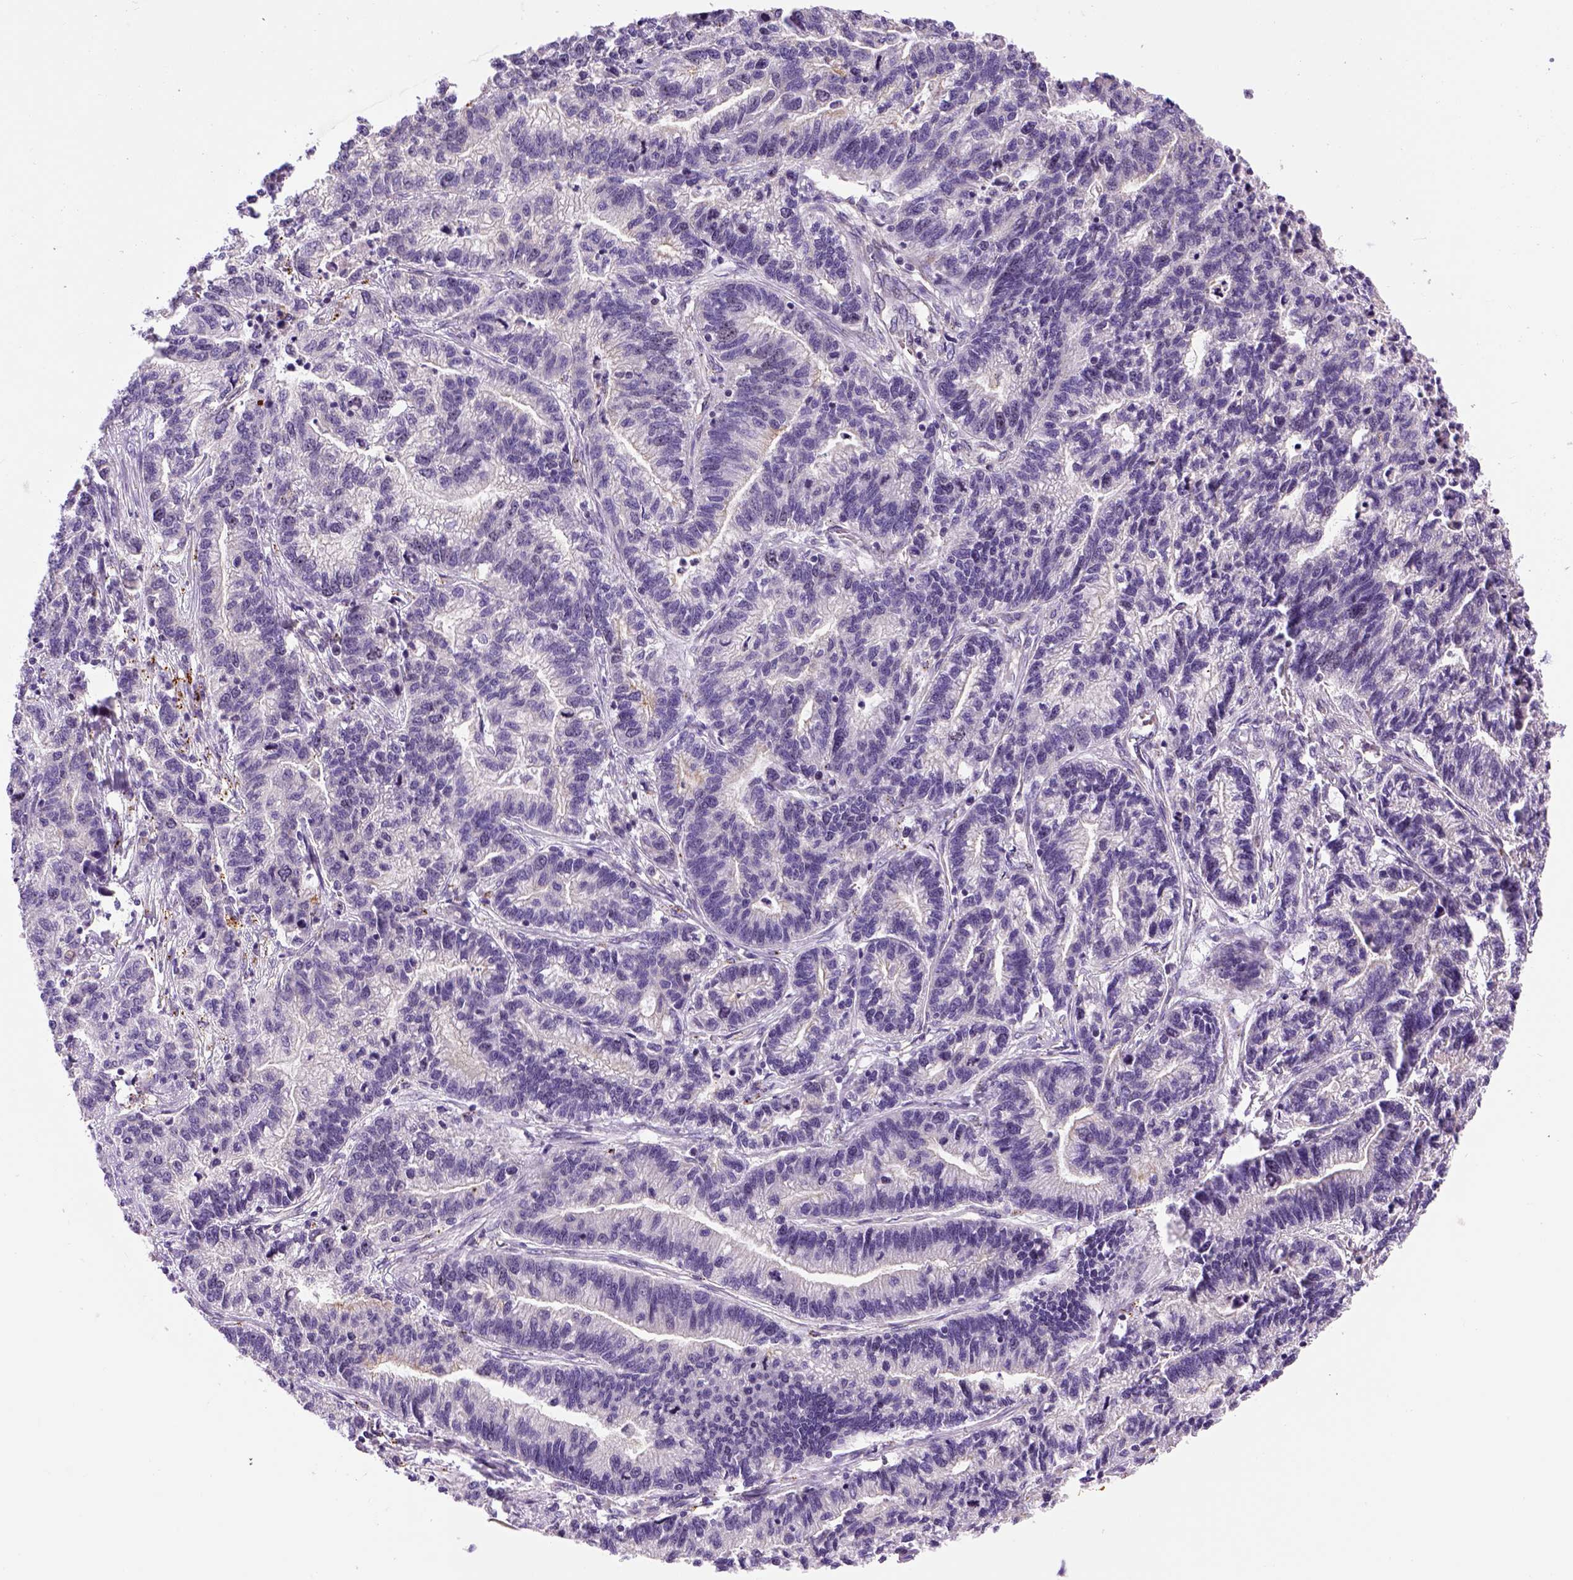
{"staining": {"intensity": "negative", "quantity": "none", "location": "none"}, "tissue": "stomach cancer", "cell_type": "Tumor cells", "image_type": "cancer", "snomed": [{"axis": "morphology", "description": "Adenocarcinoma, NOS"}, {"axis": "topography", "description": "Stomach"}], "caption": "Image shows no significant protein positivity in tumor cells of adenocarcinoma (stomach).", "gene": "KAZN", "patient": {"sex": "male", "age": 83}}